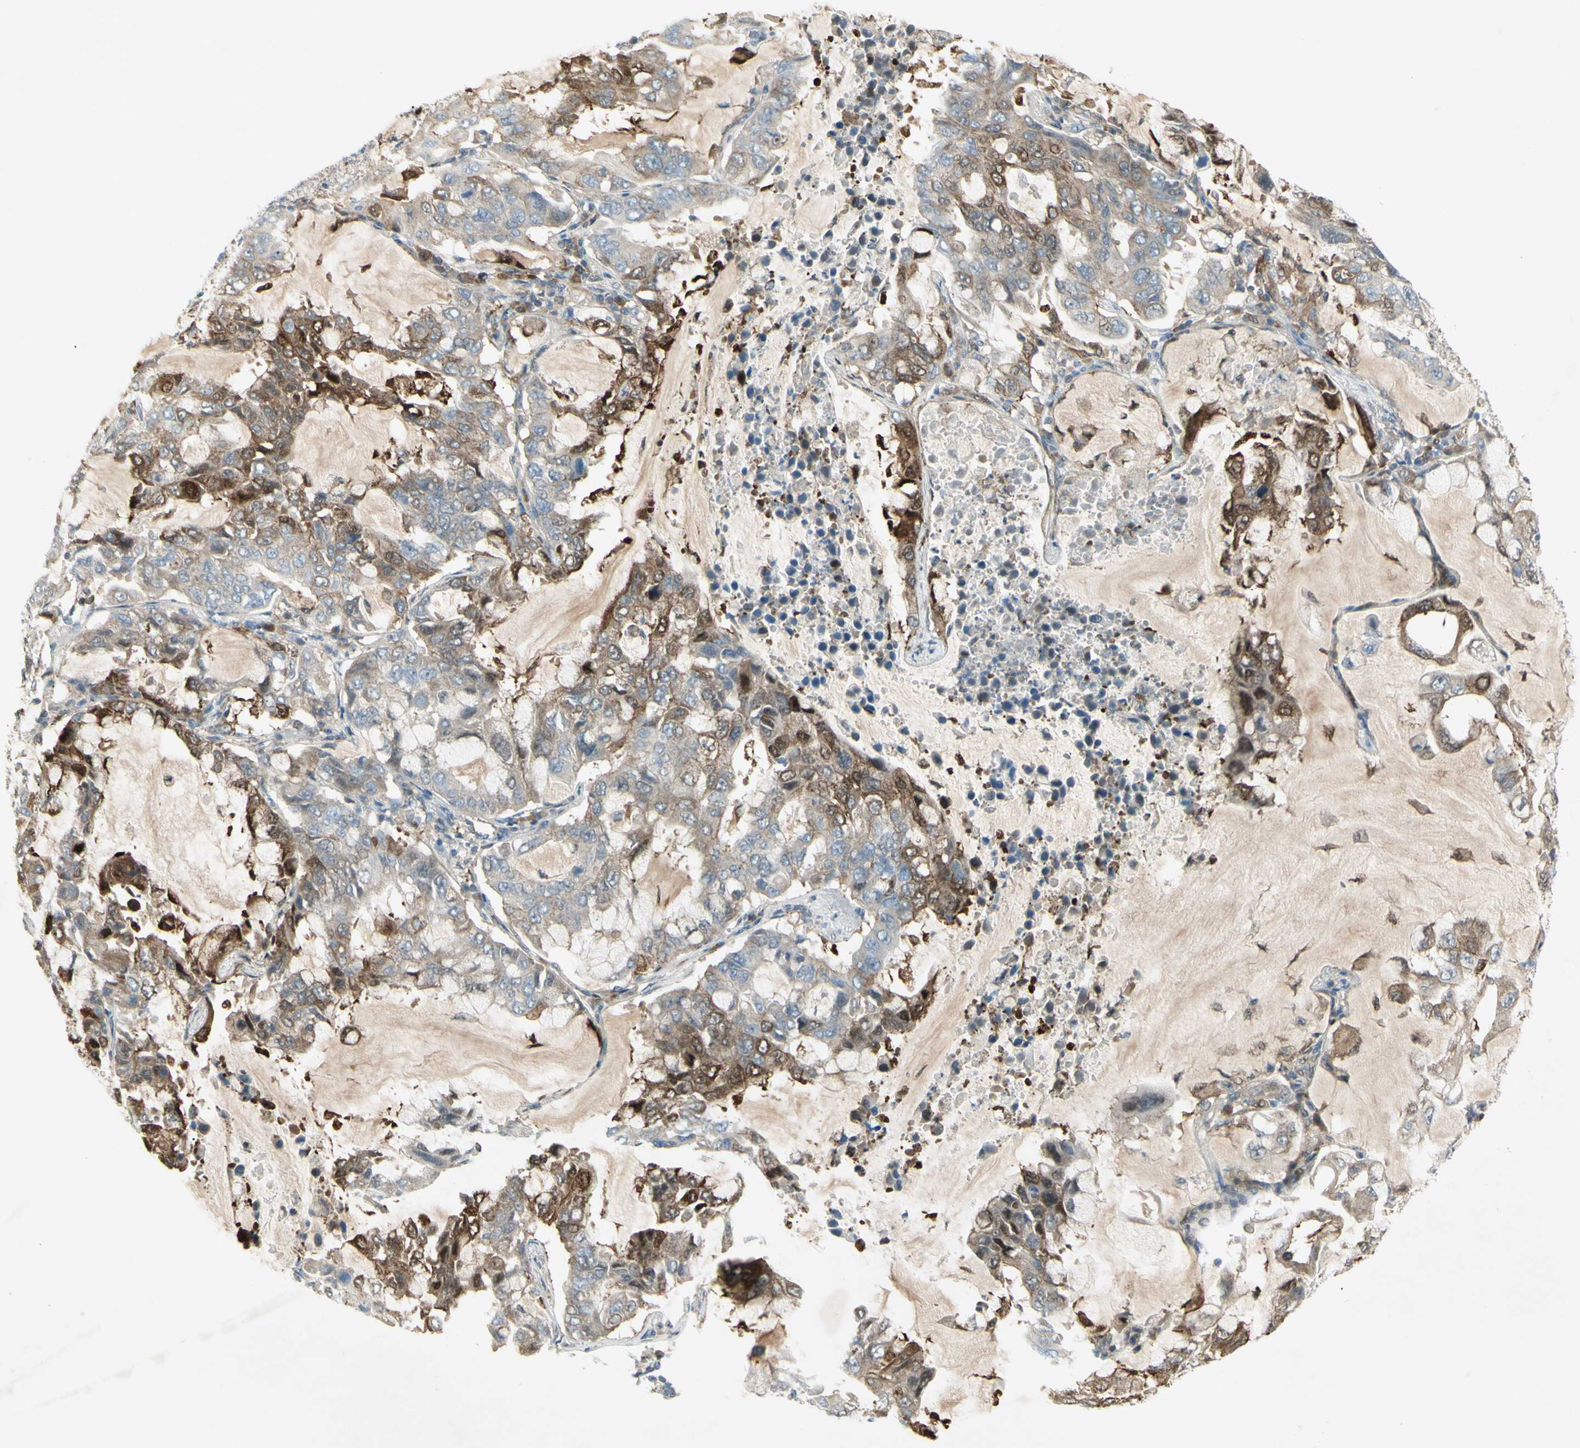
{"staining": {"intensity": "strong", "quantity": "25%-75%", "location": "cytoplasmic/membranous"}, "tissue": "lung cancer", "cell_type": "Tumor cells", "image_type": "cancer", "snomed": [{"axis": "morphology", "description": "Adenocarcinoma, NOS"}, {"axis": "topography", "description": "Lung"}], "caption": "Protein staining of adenocarcinoma (lung) tissue displays strong cytoplasmic/membranous staining in about 25%-75% of tumor cells.", "gene": "C1orf159", "patient": {"sex": "male", "age": 64}}